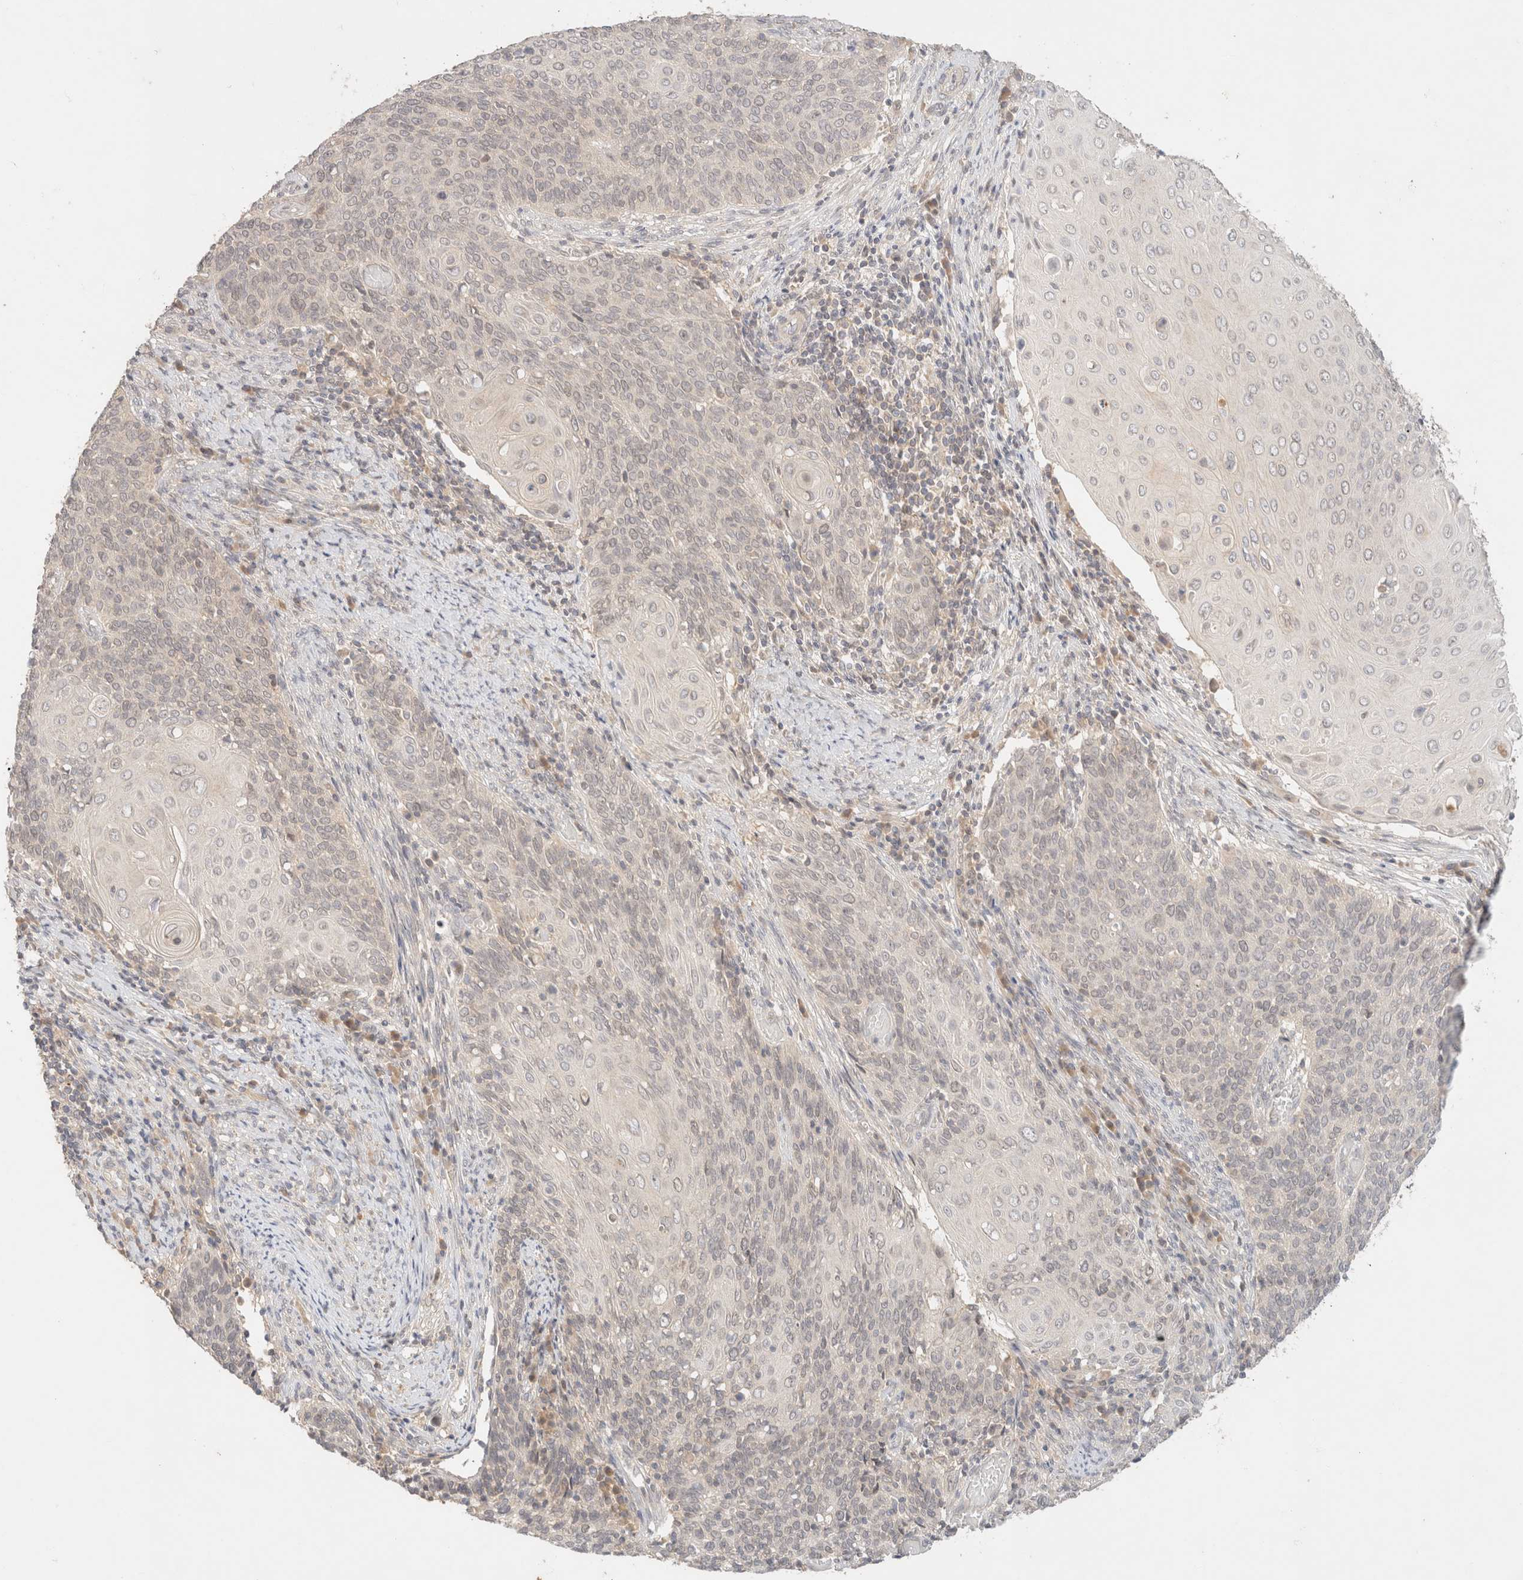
{"staining": {"intensity": "negative", "quantity": "none", "location": "none"}, "tissue": "cervical cancer", "cell_type": "Tumor cells", "image_type": "cancer", "snomed": [{"axis": "morphology", "description": "Squamous cell carcinoma, NOS"}, {"axis": "topography", "description": "Cervix"}], "caption": "Cervical cancer (squamous cell carcinoma) was stained to show a protein in brown. There is no significant expression in tumor cells.", "gene": "SARM1", "patient": {"sex": "female", "age": 39}}